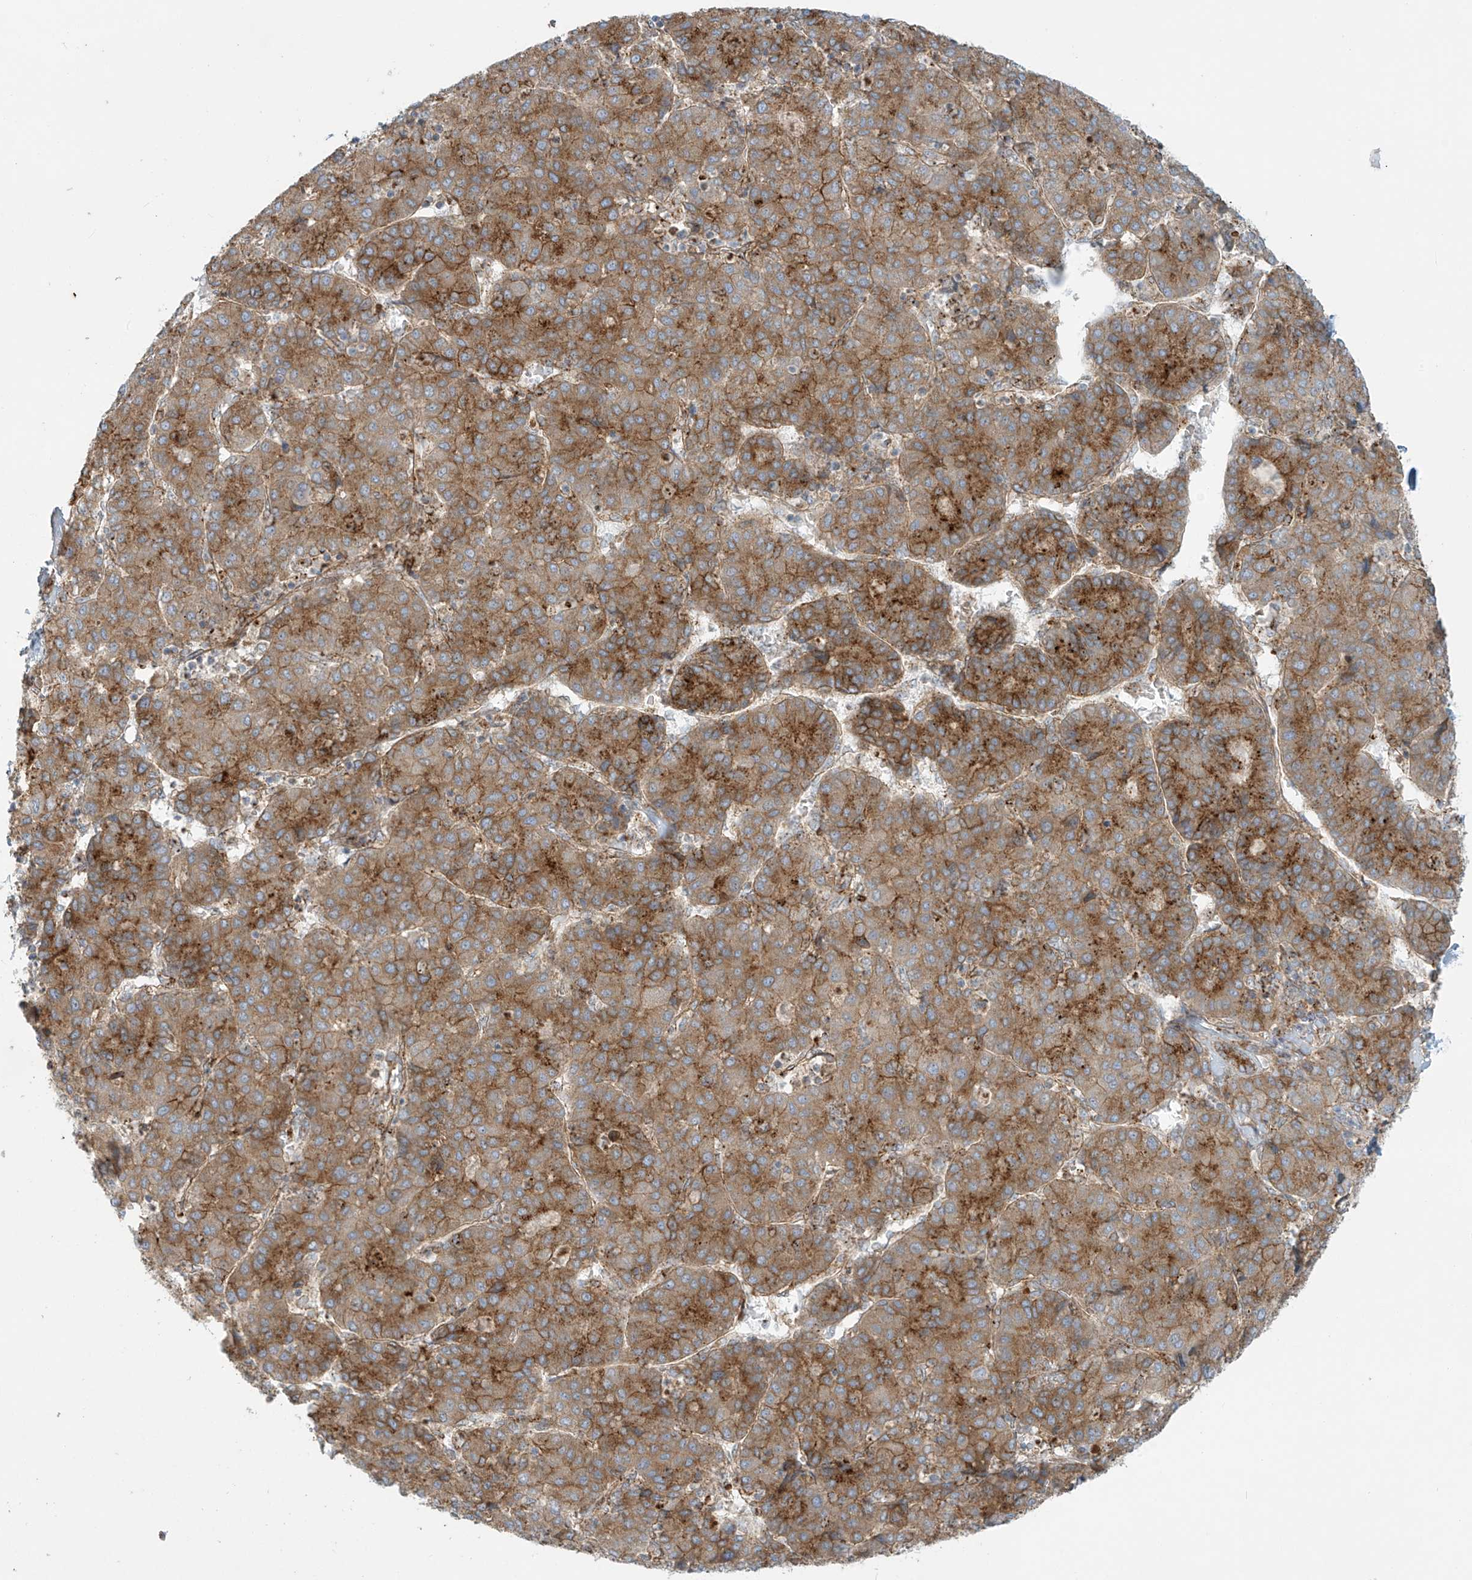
{"staining": {"intensity": "moderate", "quantity": ">75%", "location": "cytoplasmic/membranous"}, "tissue": "liver cancer", "cell_type": "Tumor cells", "image_type": "cancer", "snomed": [{"axis": "morphology", "description": "Carcinoma, Hepatocellular, NOS"}, {"axis": "topography", "description": "Liver"}], "caption": "Protein expression analysis of hepatocellular carcinoma (liver) shows moderate cytoplasmic/membranous expression in approximately >75% of tumor cells. (DAB IHC, brown staining for protein, blue staining for nuclei).", "gene": "LZTS3", "patient": {"sex": "male", "age": 65}}